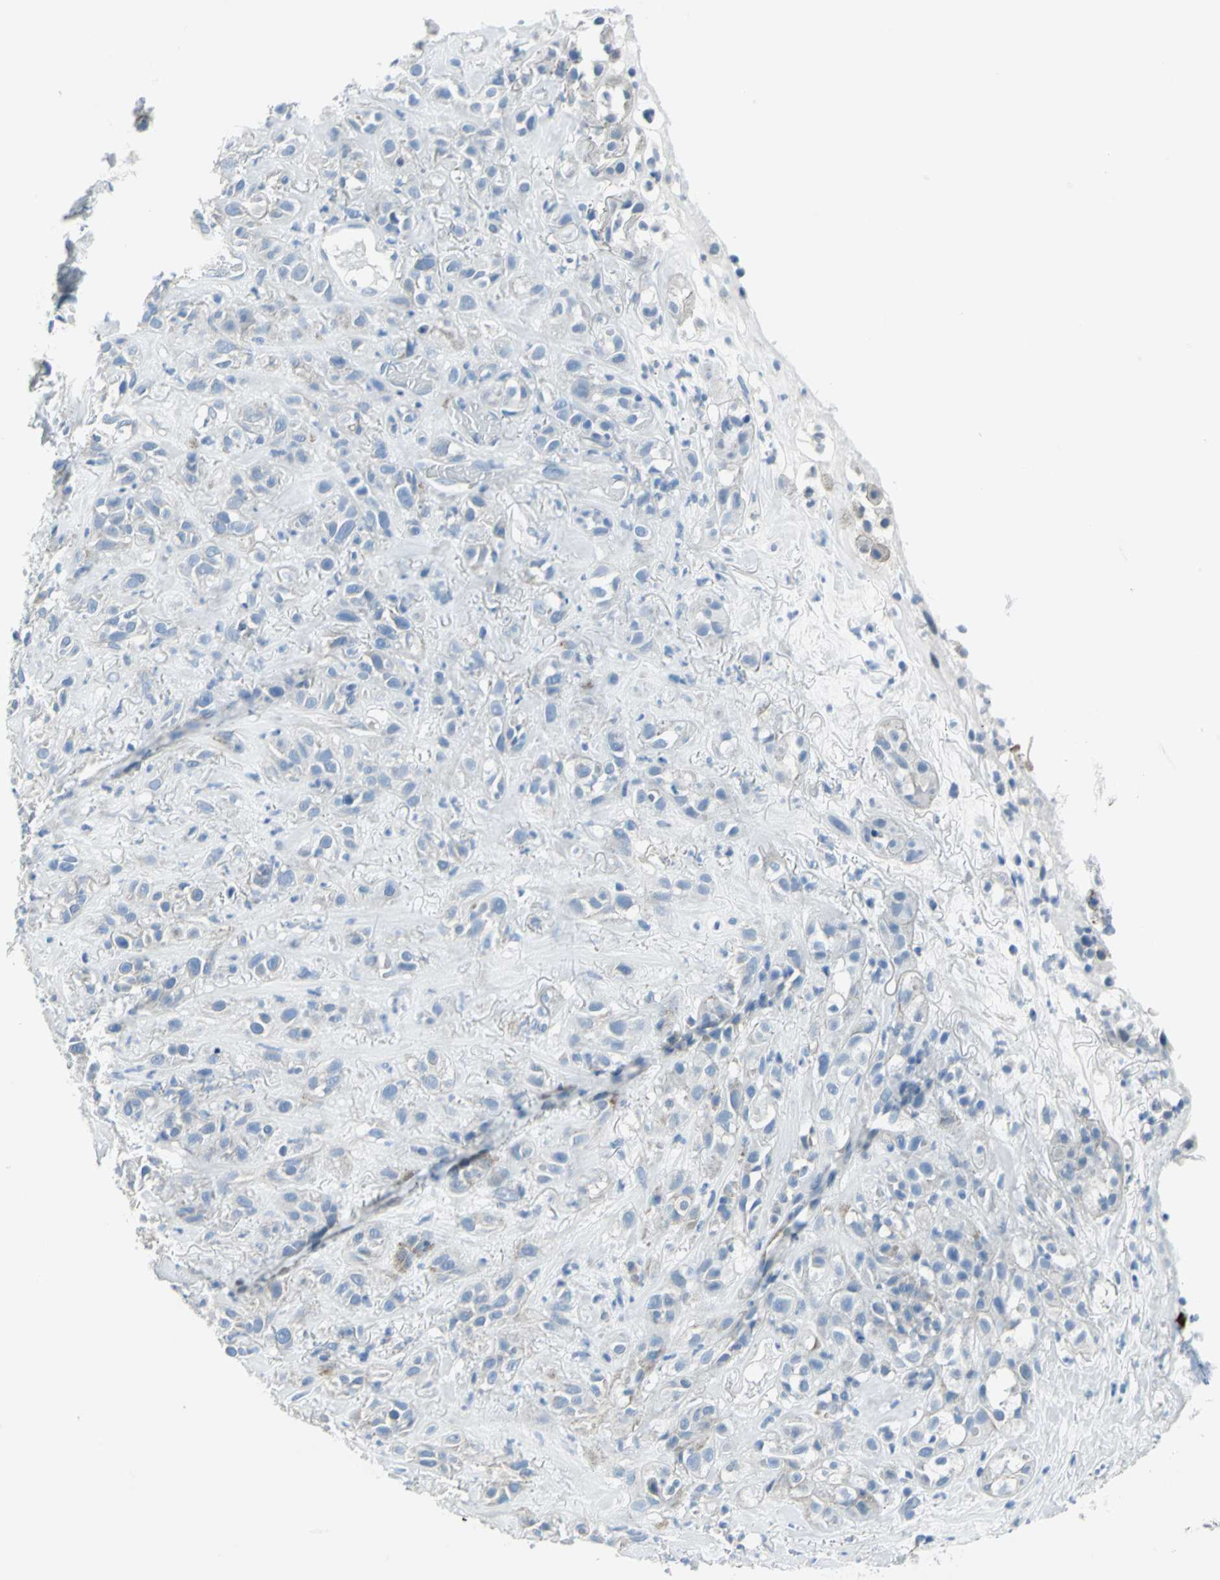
{"staining": {"intensity": "negative", "quantity": "none", "location": "none"}, "tissue": "head and neck cancer", "cell_type": "Tumor cells", "image_type": "cancer", "snomed": [{"axis": "morphology", "description": "Squamous cell carcinoma, NOS"}, {"axis": "topography", "description": "Head-Neck"}], "caption": "Tumor cells show no significant protein positivity in head and neck cancer.", "gene": "DNAI2", "patient": {"sex": "male", "age": 62}}